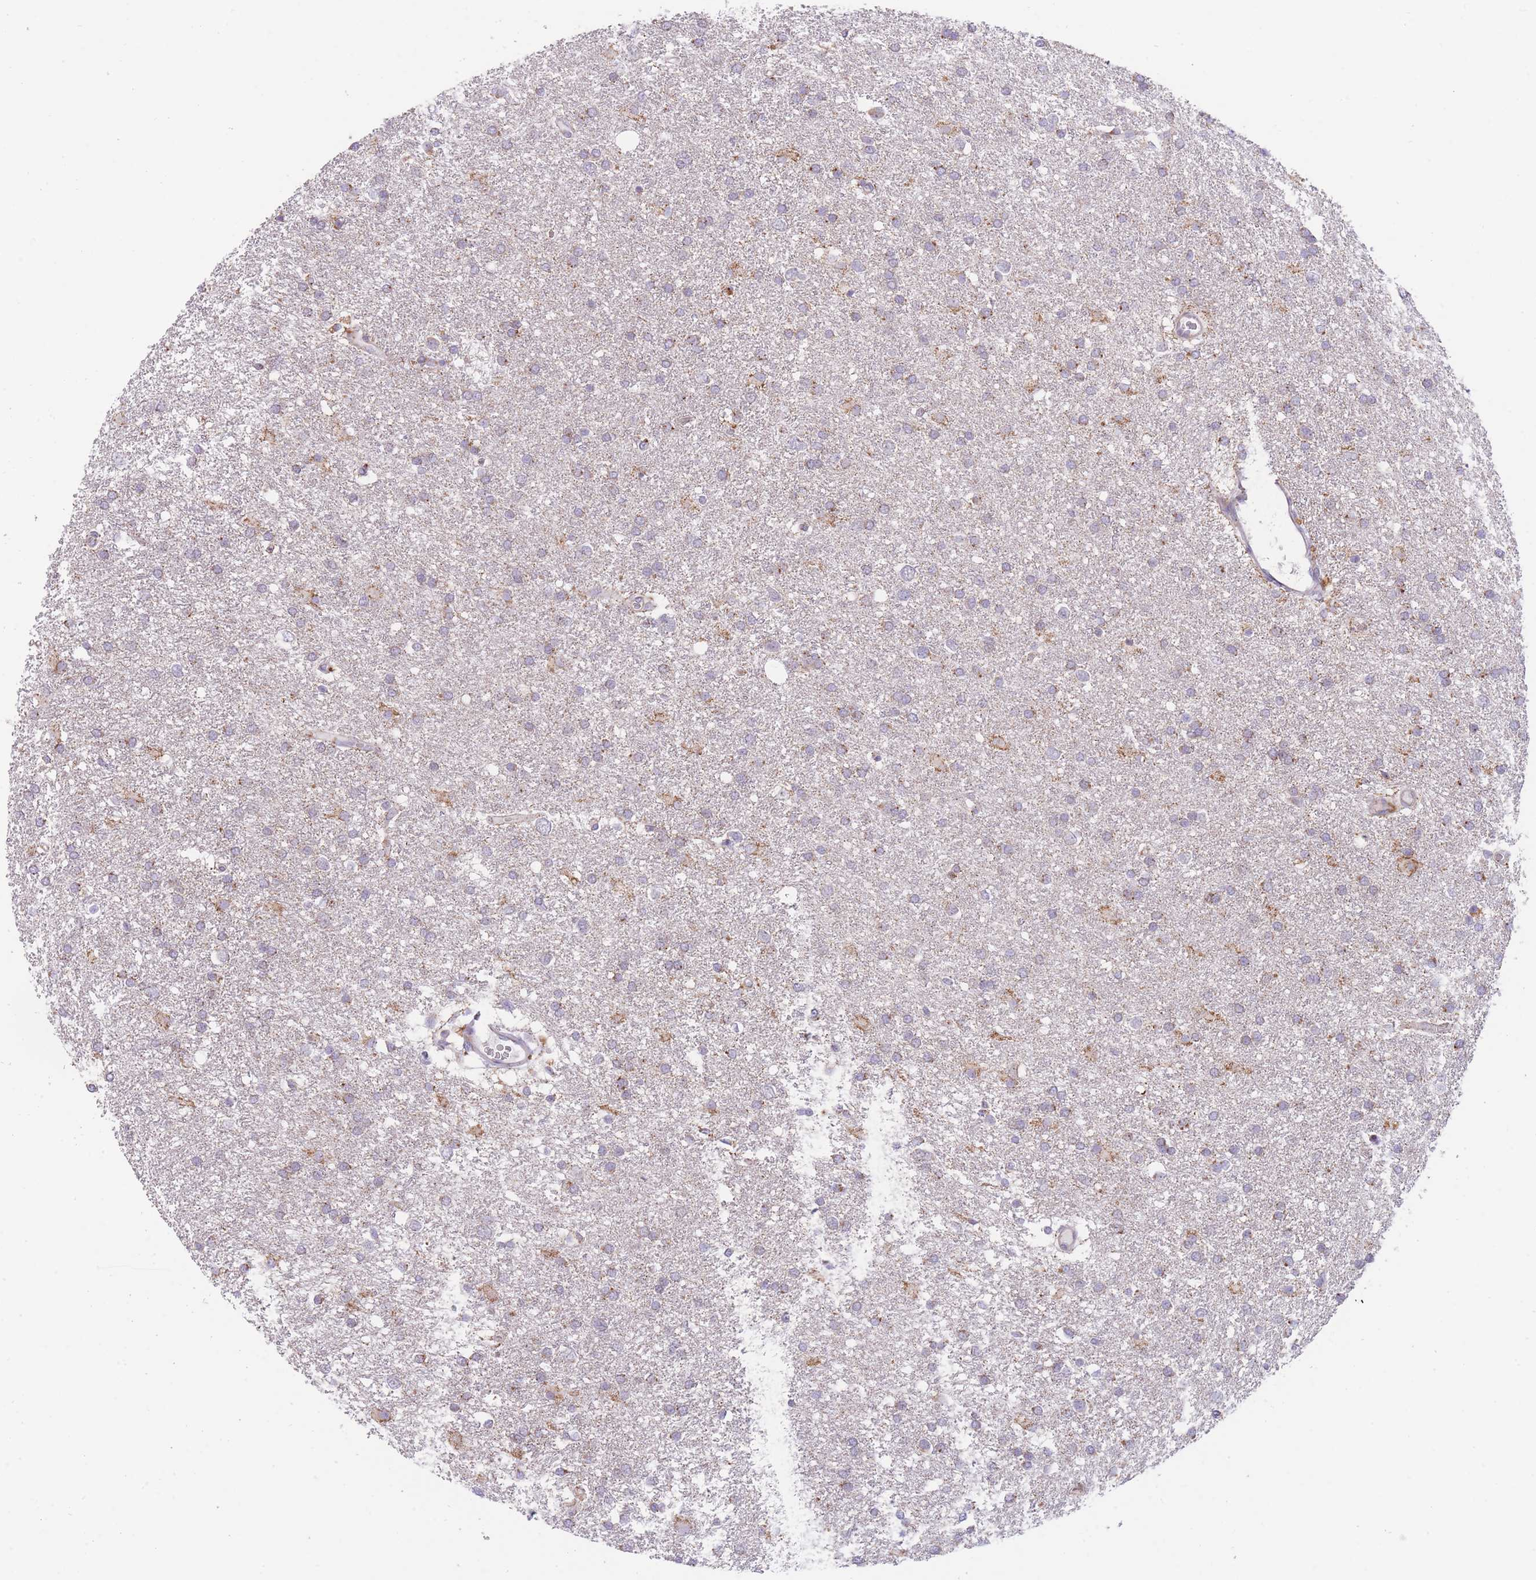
{"staining": {"intensity": "weak", "quantity": "25%-75%", "location": "cytoplasmic/membranous"}, "tissue": "glioma", "cell_type": "Tumor cells", "image_type": "cancer", "snomed": [{"axis": "morphology", "description": "Glioma, malignant, Low grade"}, {"axis": "topography", "description": "Brain"}], "caption": "Protein expression analysis of glioma demonstrates weak cytoplasmic/membranous expression in about 25%-75% of tumor cells.", "gene": "BOLA2B", "patient": {"sex": "female", "age": 32}}